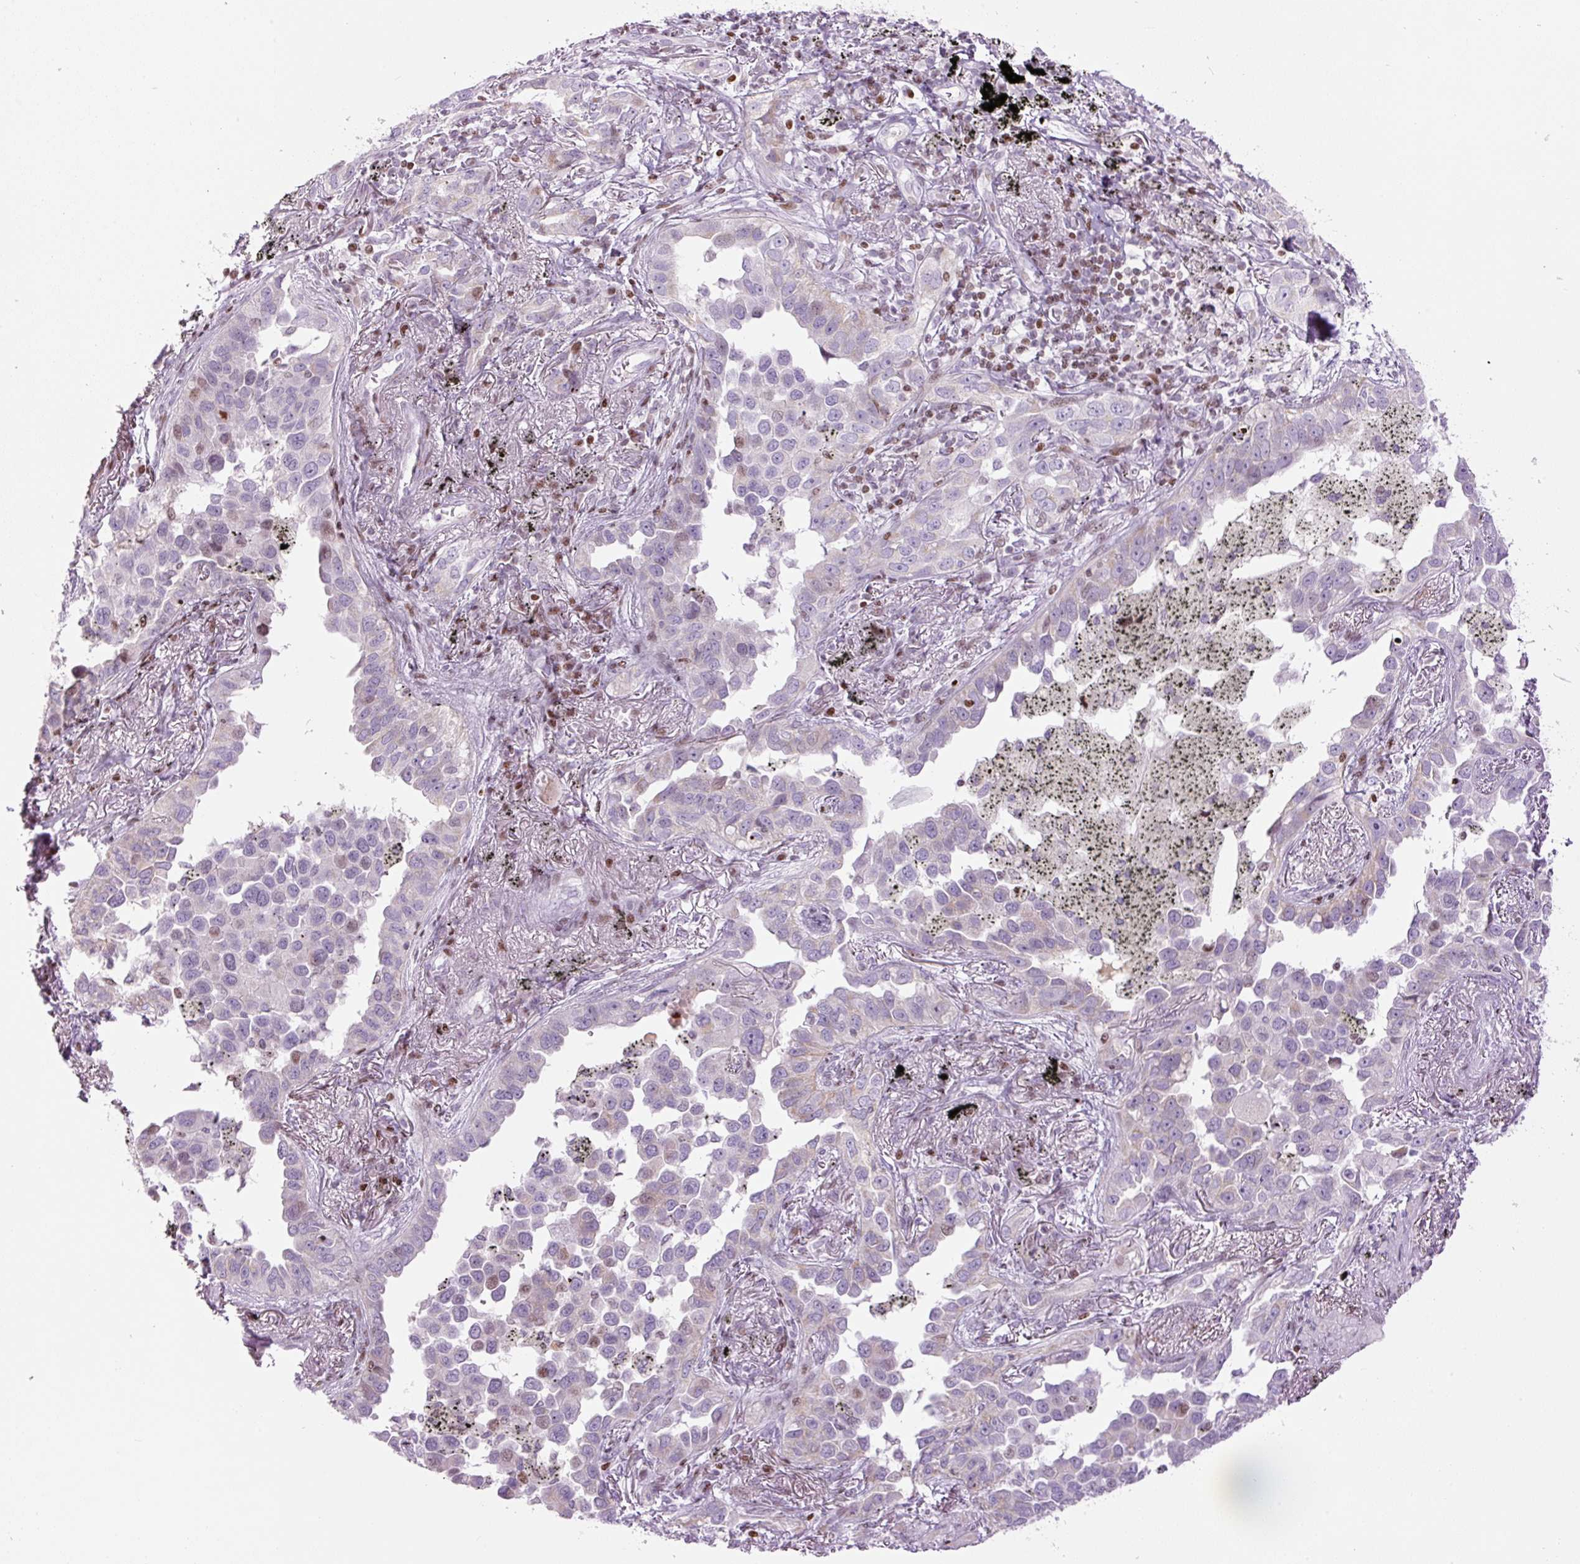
{"staining": {"intensity": "moderate", "quantity": "<25%", "location": "nuclear"}, "tissue": "lung cancer", "cell_type": "Tumor cells", "image_type": "cancer", "snomed": [{"axis": "morphology", "description": "Adenocarcinoma, NOS"}, {"axis": "topography", "description": "Lung"}], "caption": "Approximately <25% of tumor cells in lung adenocarcinoma exhibit moderate nuclear protein positivity as visualized by brown immunohistochemical staining.", "gene": "TMEM177", "patient": {"sex": "male", "age": 67}}